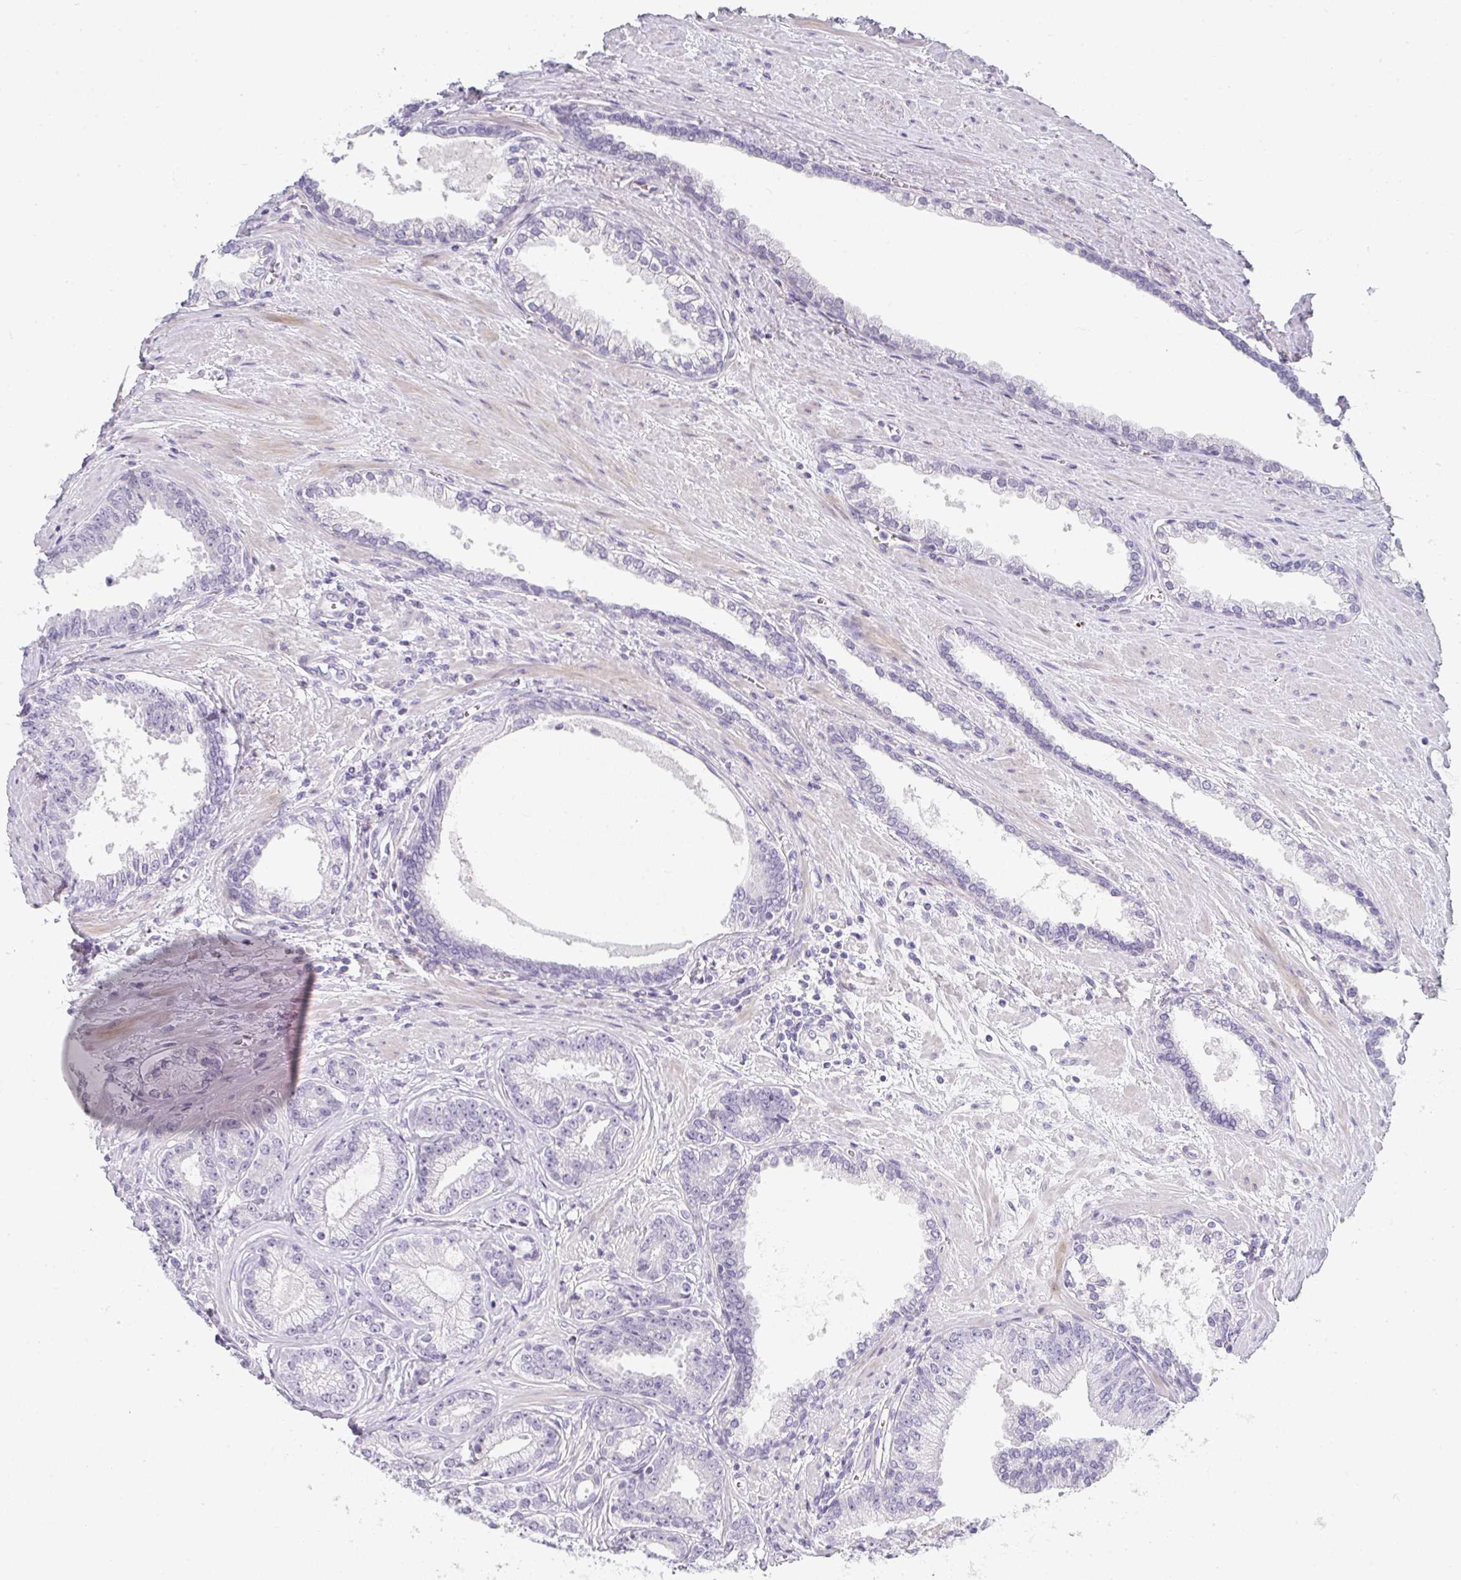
{"staining": {"intensity": "negative", "quantity": "none", "location": "none"}, "tissue": "prostate cancer", "cell_type": "Tumor cells", "image_type": "cancer", "snomed": [{"axis": "morphology", "description": "Adenocarcinoma, Low grade"}, {"axis": "topography", "description": "Prostate"}], "caption": "High power microscopy histopathology image of an immunohistochemistry micrograph of prostate cancer (low-grade adenocarcinoma), revealing no significant staining in tumor cells.", "gene": "NEU2", "patient": {"sex": "male", "age": 61}}